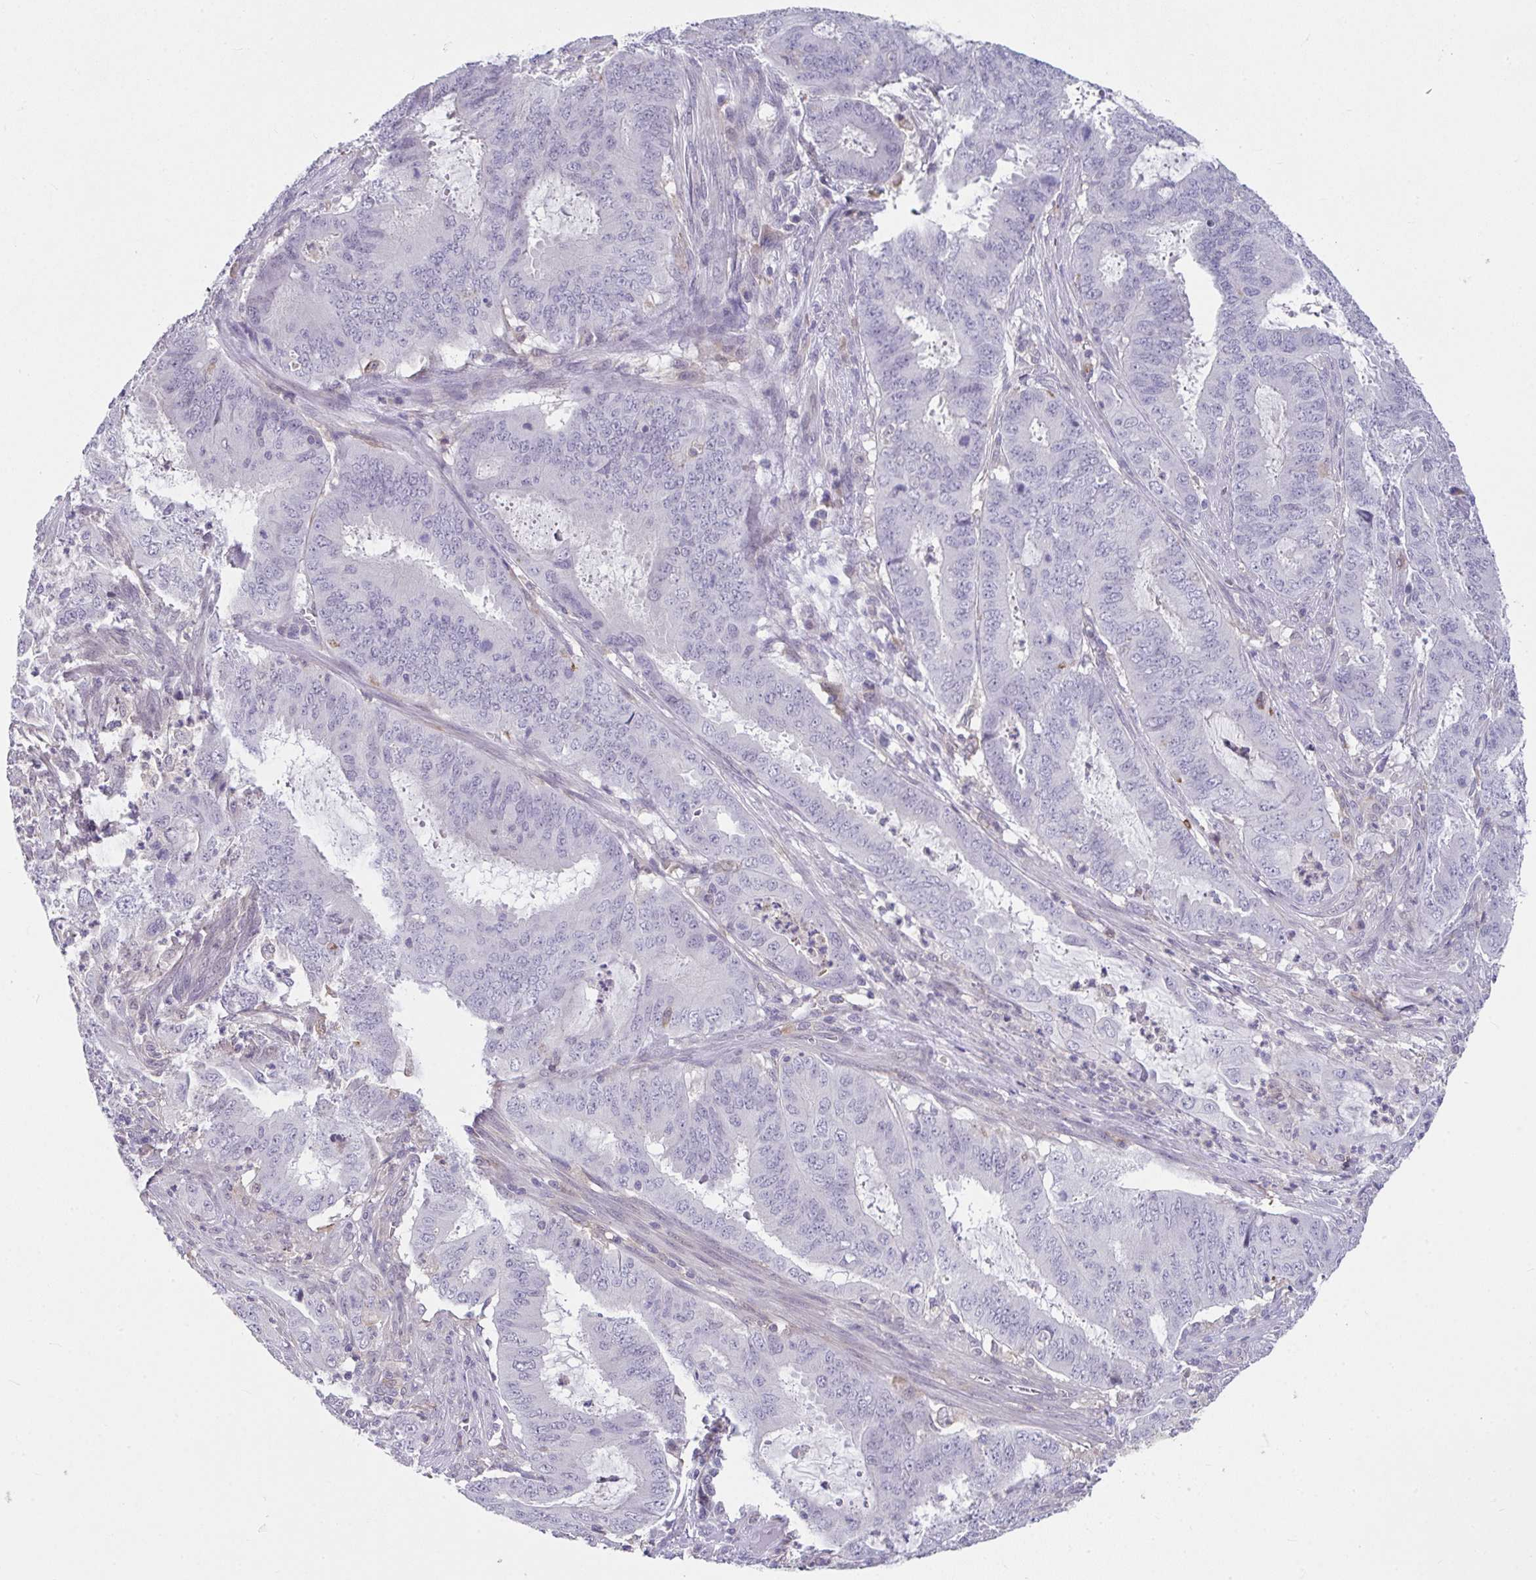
{"staining": {"intensity": "negative", "quantity": "none", "location": "none"}, "tissue": "endometrial cancer", "cell_type": "Tumor cells", "image_type": "cancer", "snomed": [{"axis": "morphology", "description": "Adenocarcinoma, NOS"}, {"axis": "topography", "description": "Endometrium"}], "caption": "IHC of human adenocarcinoma (endometrial) exhibits no staining in tumor cells.", "gene": "GLTPD2", "patient": {"sex": "female", "age": 51}}